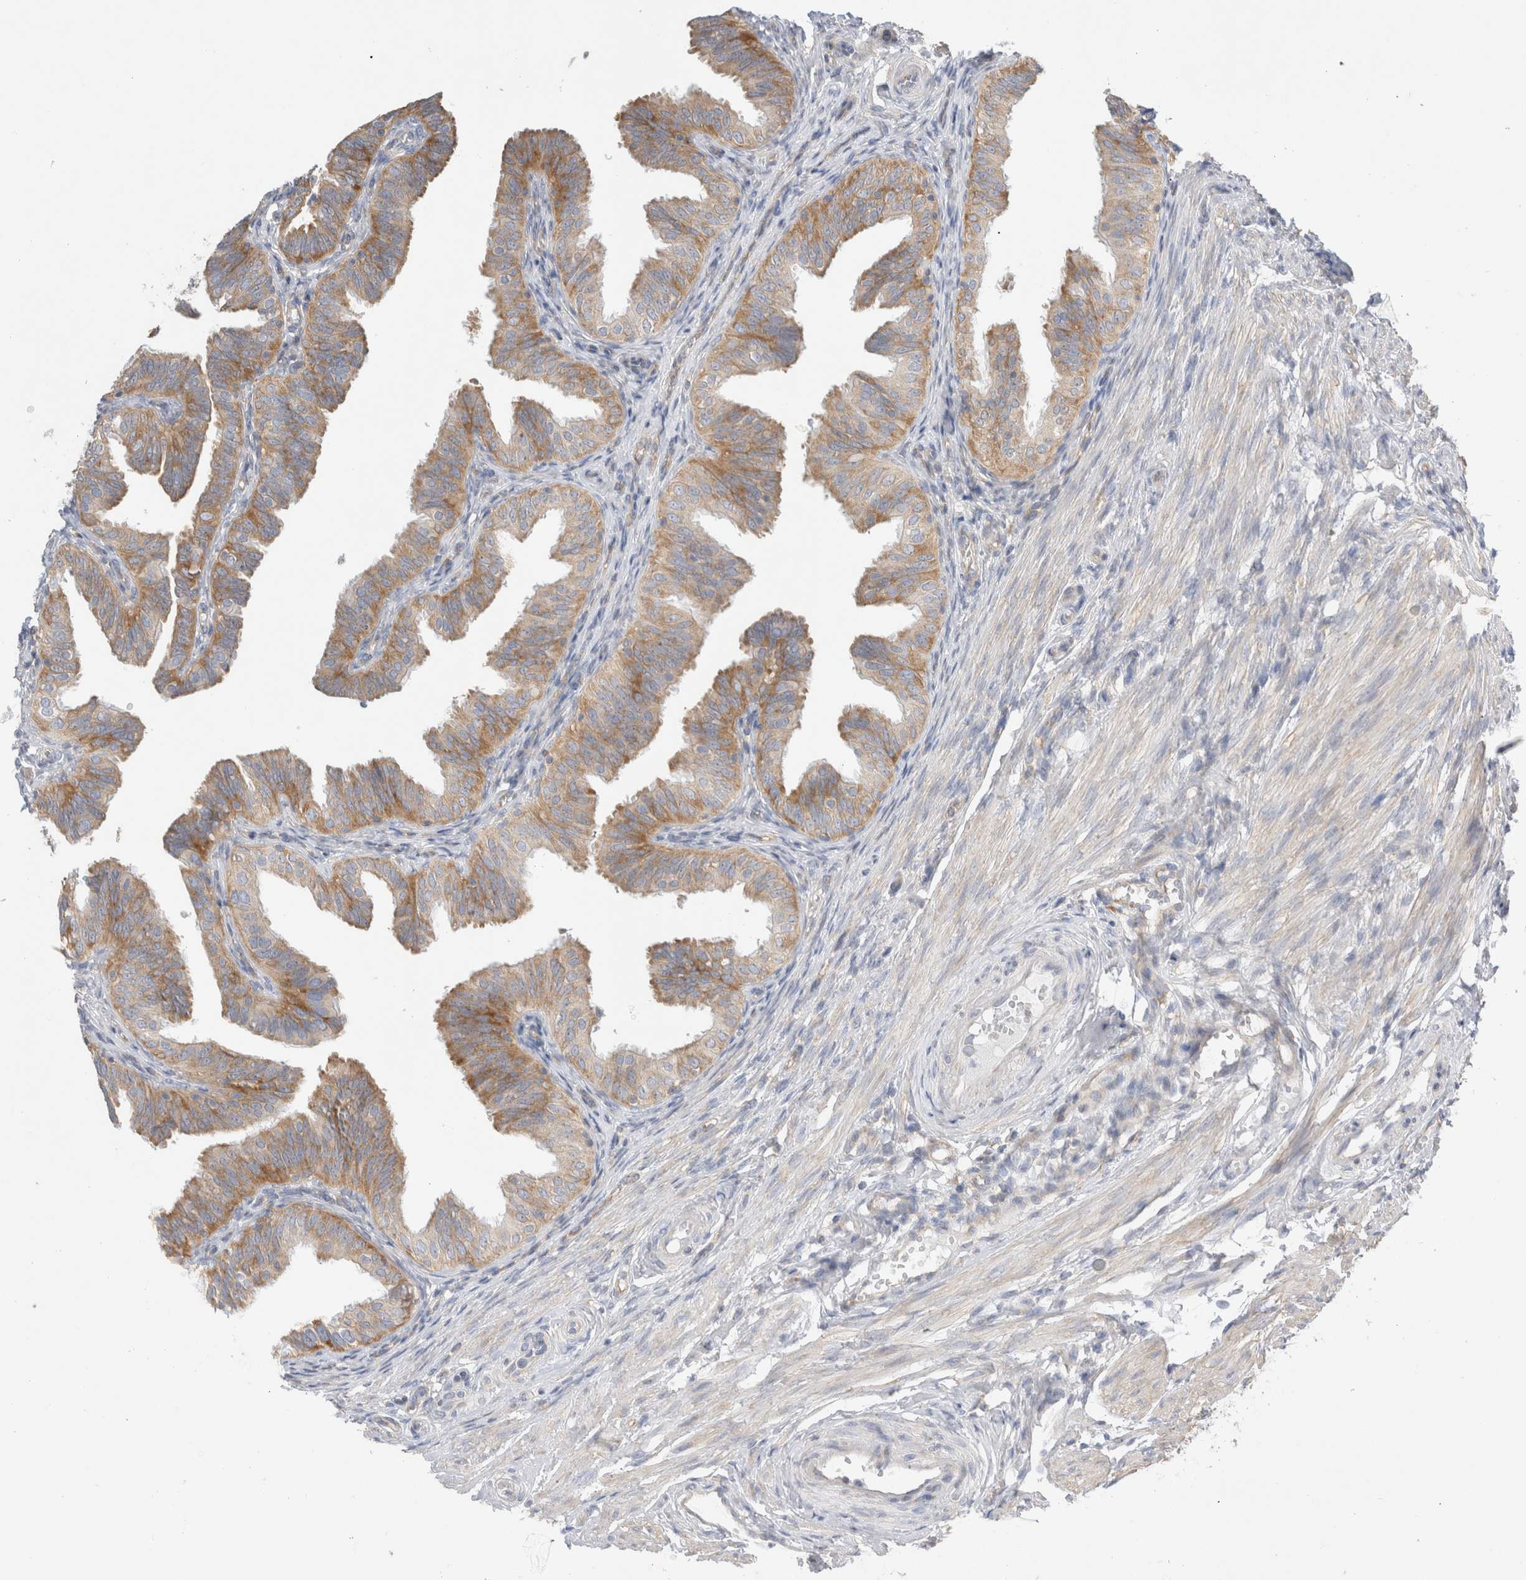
{"staining": {"intensity": "moderate", "quantity": ">75%", "location": "cytoplasmic/membranous"}, "tissue": "fallopian tube", "cell_type": "Glandular cells", "image_type": "normal", "snomed": [{"axis": "morphology", "description": "Normal tissue, NOS"}, {"axis": "topography", "description": "Fallopian tube"}], "caption": "Fallopian tube stained with DAB (3,3'-diaminobenzidine) immunohistochemistry (IHC) displays medium levels of moderate cytoplasmic/membranous expression in approximately >75% of glandular cells.", "gene": "ZNF23", "patient": {"sex": "female", "age": 35}}